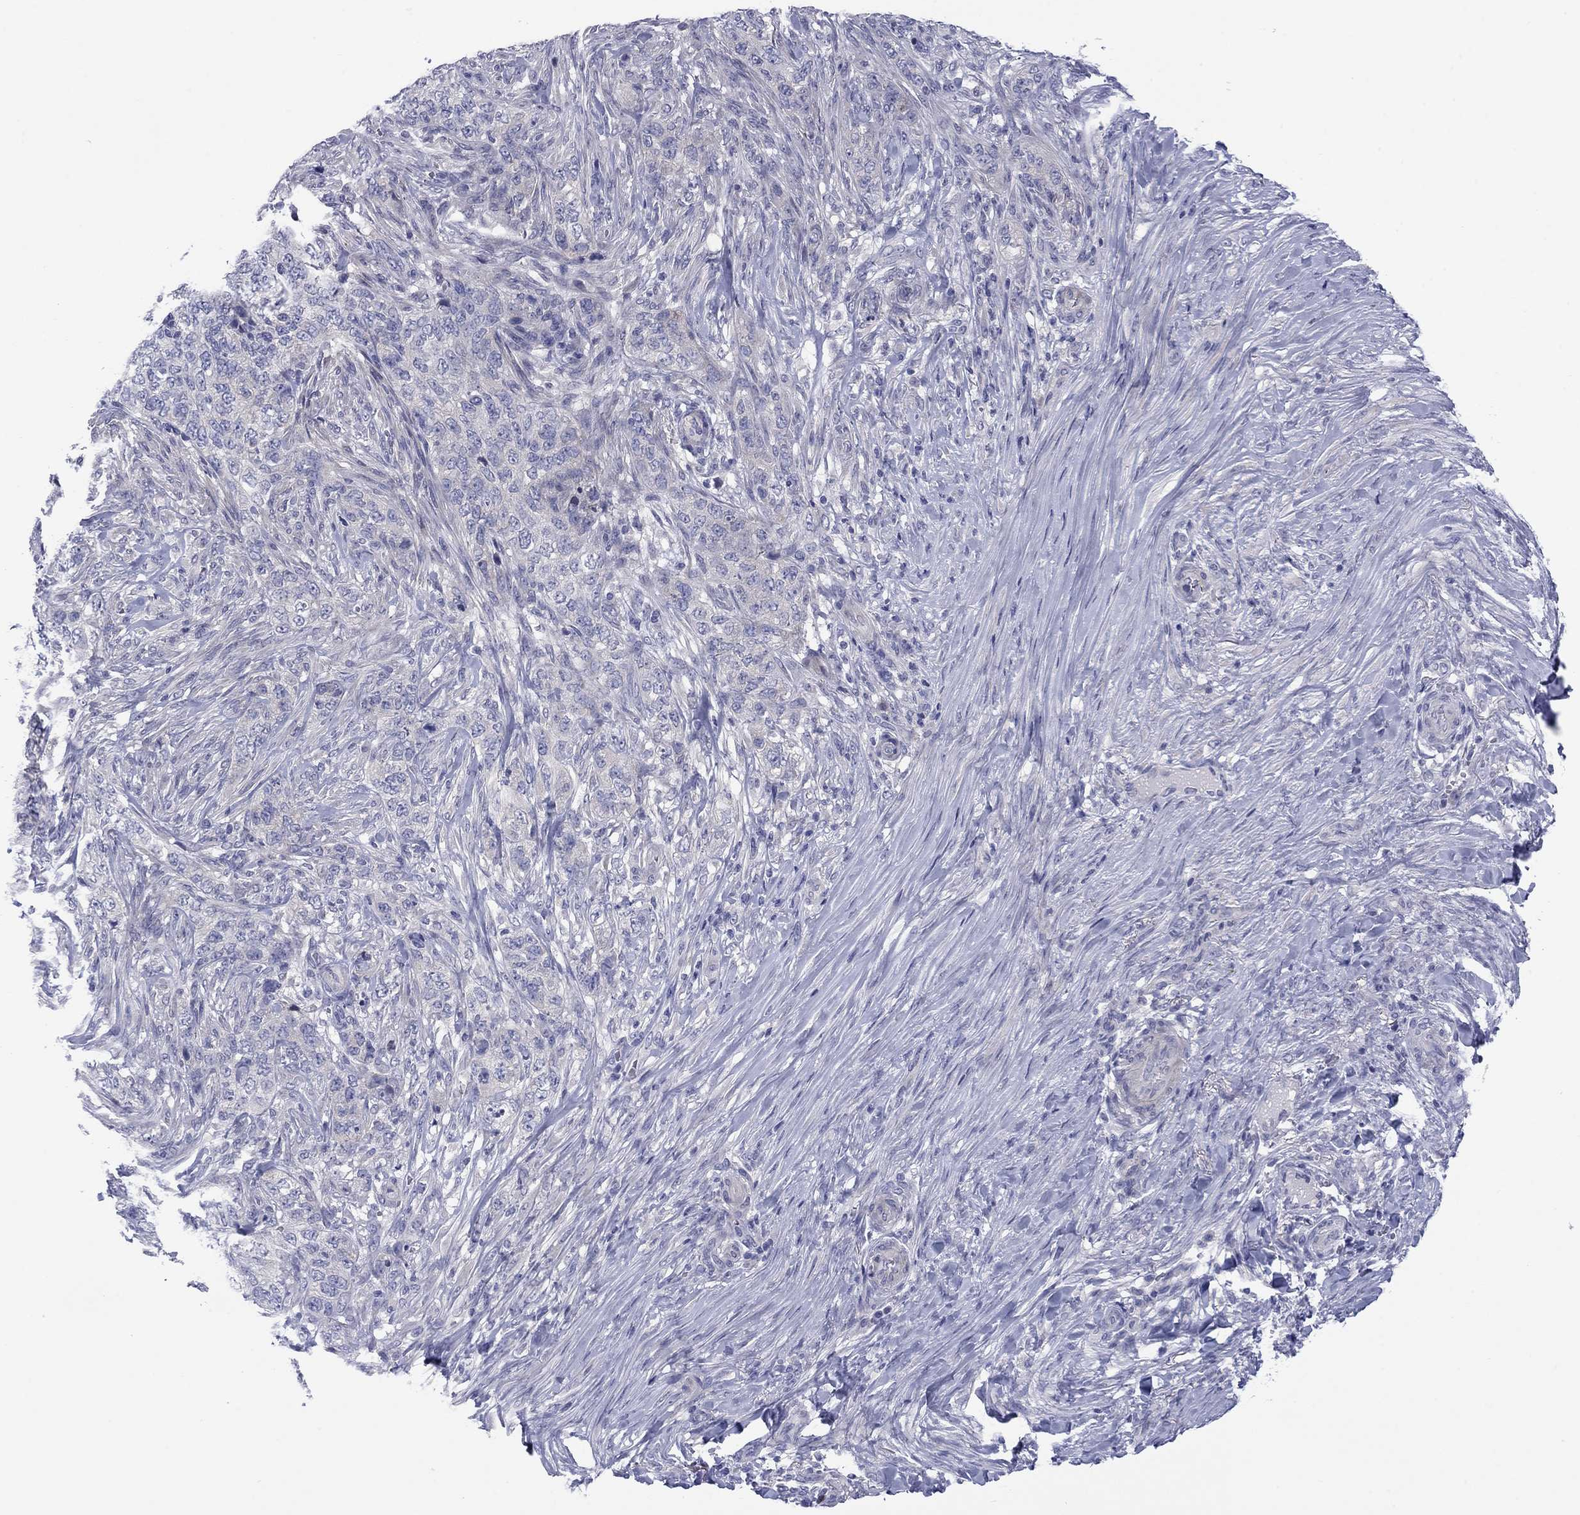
{"staining": {"intensity": "negative", "quantity": "none", "location": "none"}, "tissue": "skin cancer", "cell_type": "Tumor cells", "image_type": "cancer", "snomed": [{"axis": "morphology", "description": "Basal cell carcinoma"}, {"axis": "topography", "description": "Skin"}], "caption": "Immunohistochemical staining of skin basal cell carcinoma shows no significant expression in tumor cells.", "gene": "CACNA1A", "patient": {"sex": "female", "age": 69}}